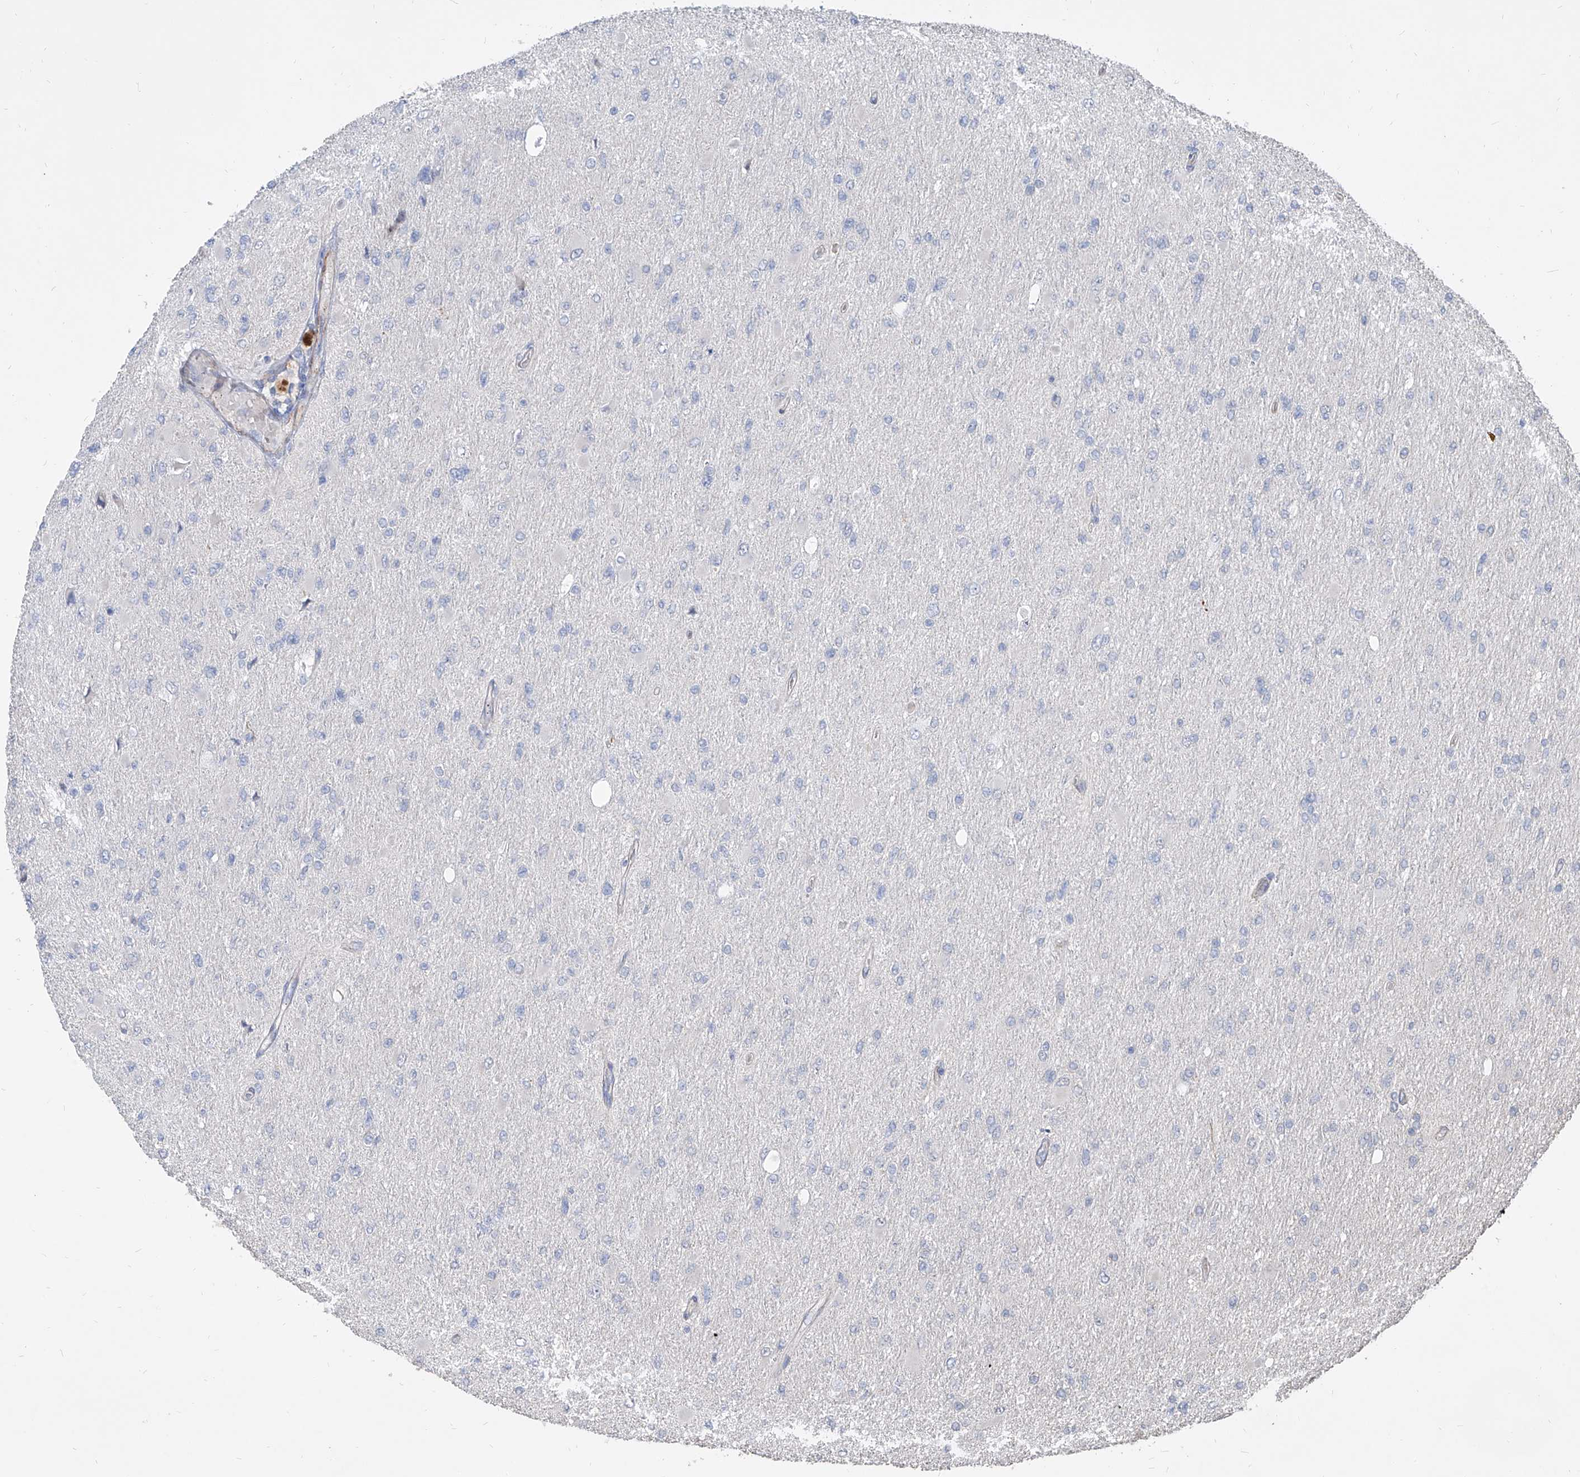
{"staining": {"intensity": "negative", "quantity": "none", "location": "none"}, "tissue": "glioma", "cell_type": "Tumor cells", "image_type": "cancer", "snomed": [{"axis": "morphology", "description": "Glioma, malignant, High grade"}, {"axis": "topography", "description": "Cerebral cortex"}], "caption": "High magnification brightfield microscopy of malignant high-grade glioma stained with DAB (3,3'-diaminobenzidine) (brown) and counterstained with hematoxylin (blue): tumor cells show no significant expression.", "gene": "FAM83B", "patient": {"sex": "female", "age": 36}}